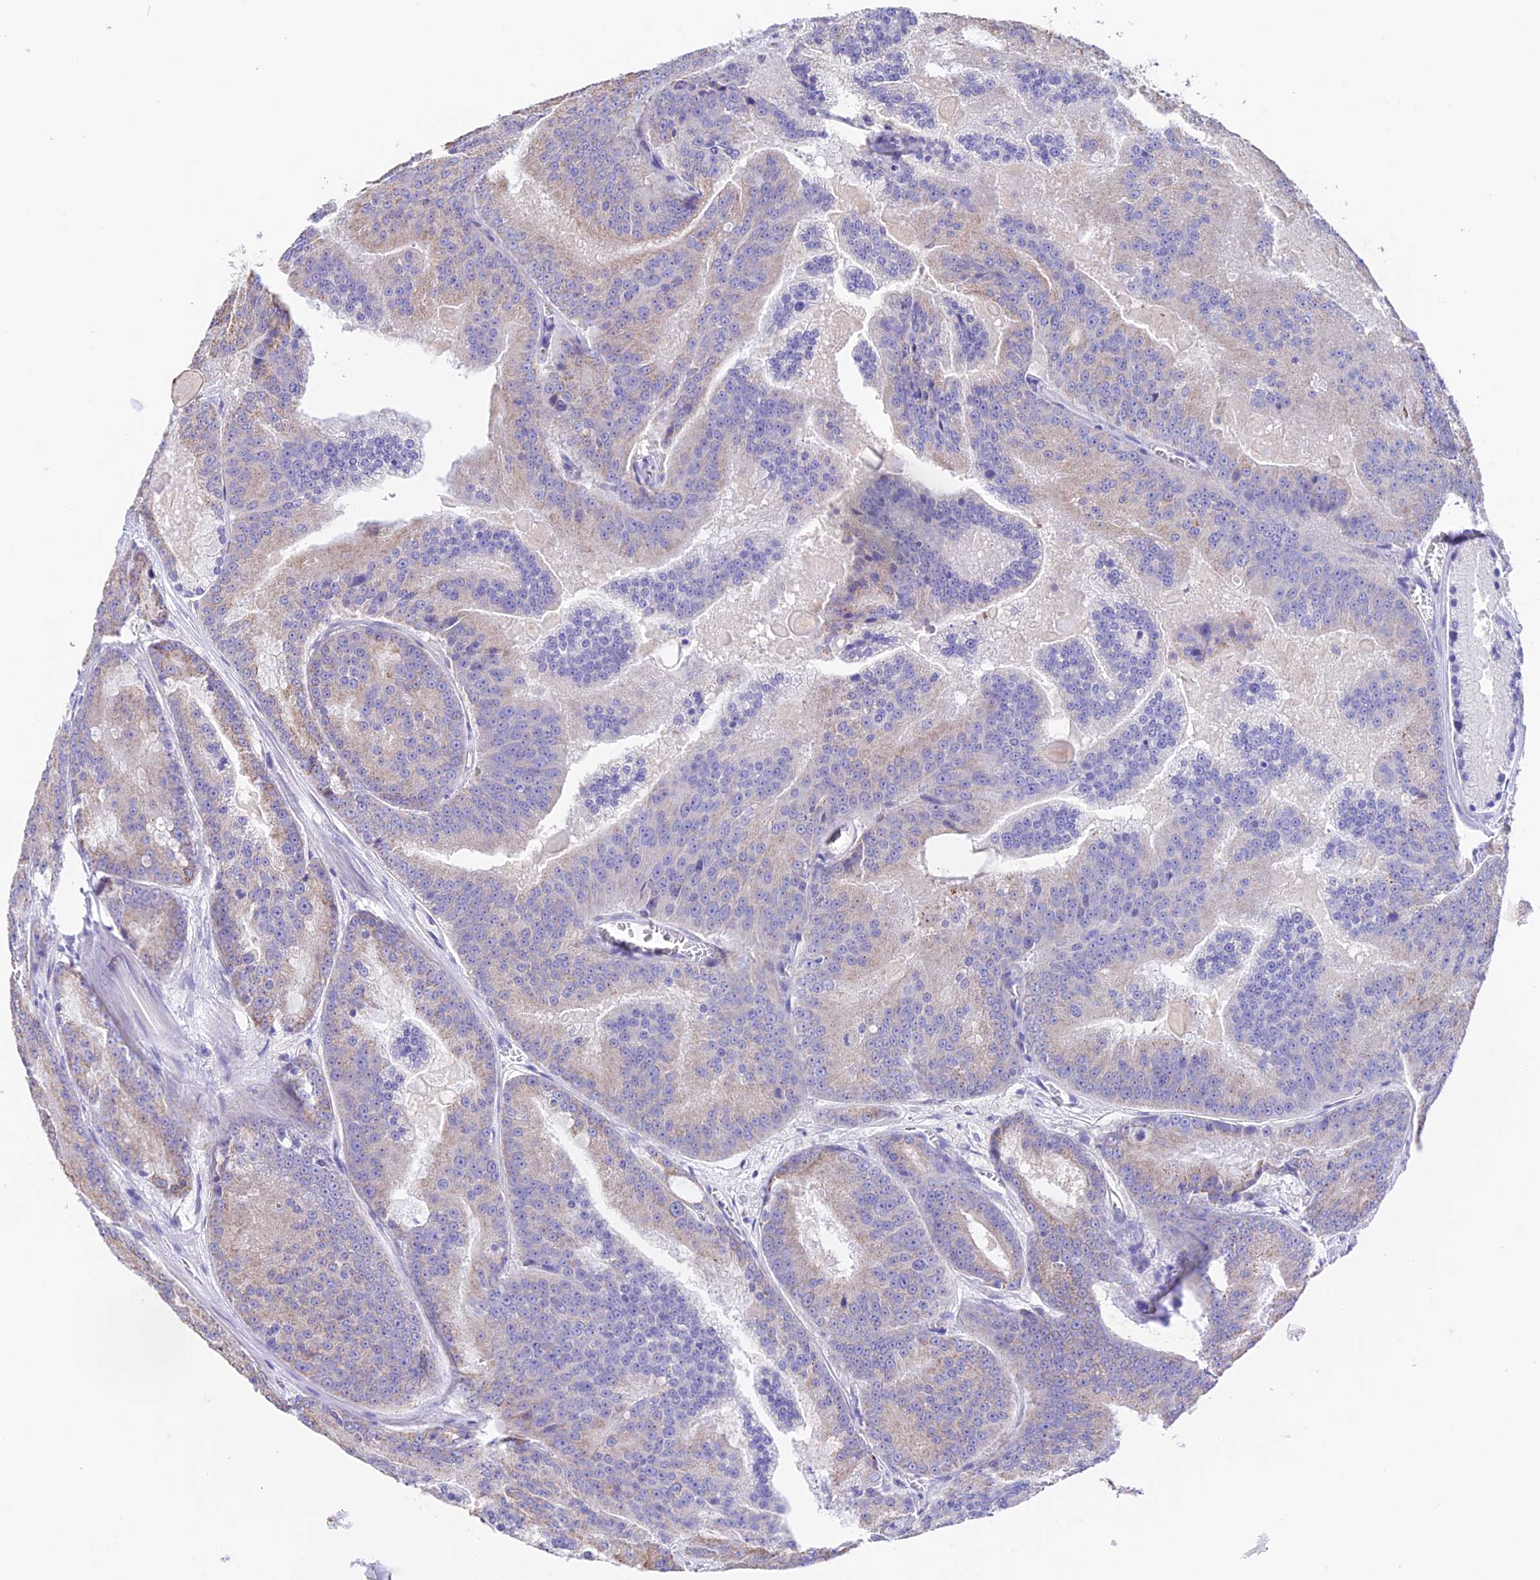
{"staining": {"intensity": "weak", "quantity": "<25%", "location": "cytoplasmic/membranous"}, "tissue": "prostate cancer", "cell_type": "Tumor cells", "image_type": "cancer", "snomed": [{"axis": "morphology", "description": "Adenocarcinoma, High grade"}, {"axis": "topography", "description": "Prostate"}], "caption": "Immunohistochemistry (IHC) histopathology image of neoplastic tissue: human high-grade adenocarcinoma (prostate) stained with DAB (3,3'-diaminobenzidine) exhibits no significant protein expression in tumor cells.", "gene": "EMC3", "patient": {"sex": "male", "age": 61}}